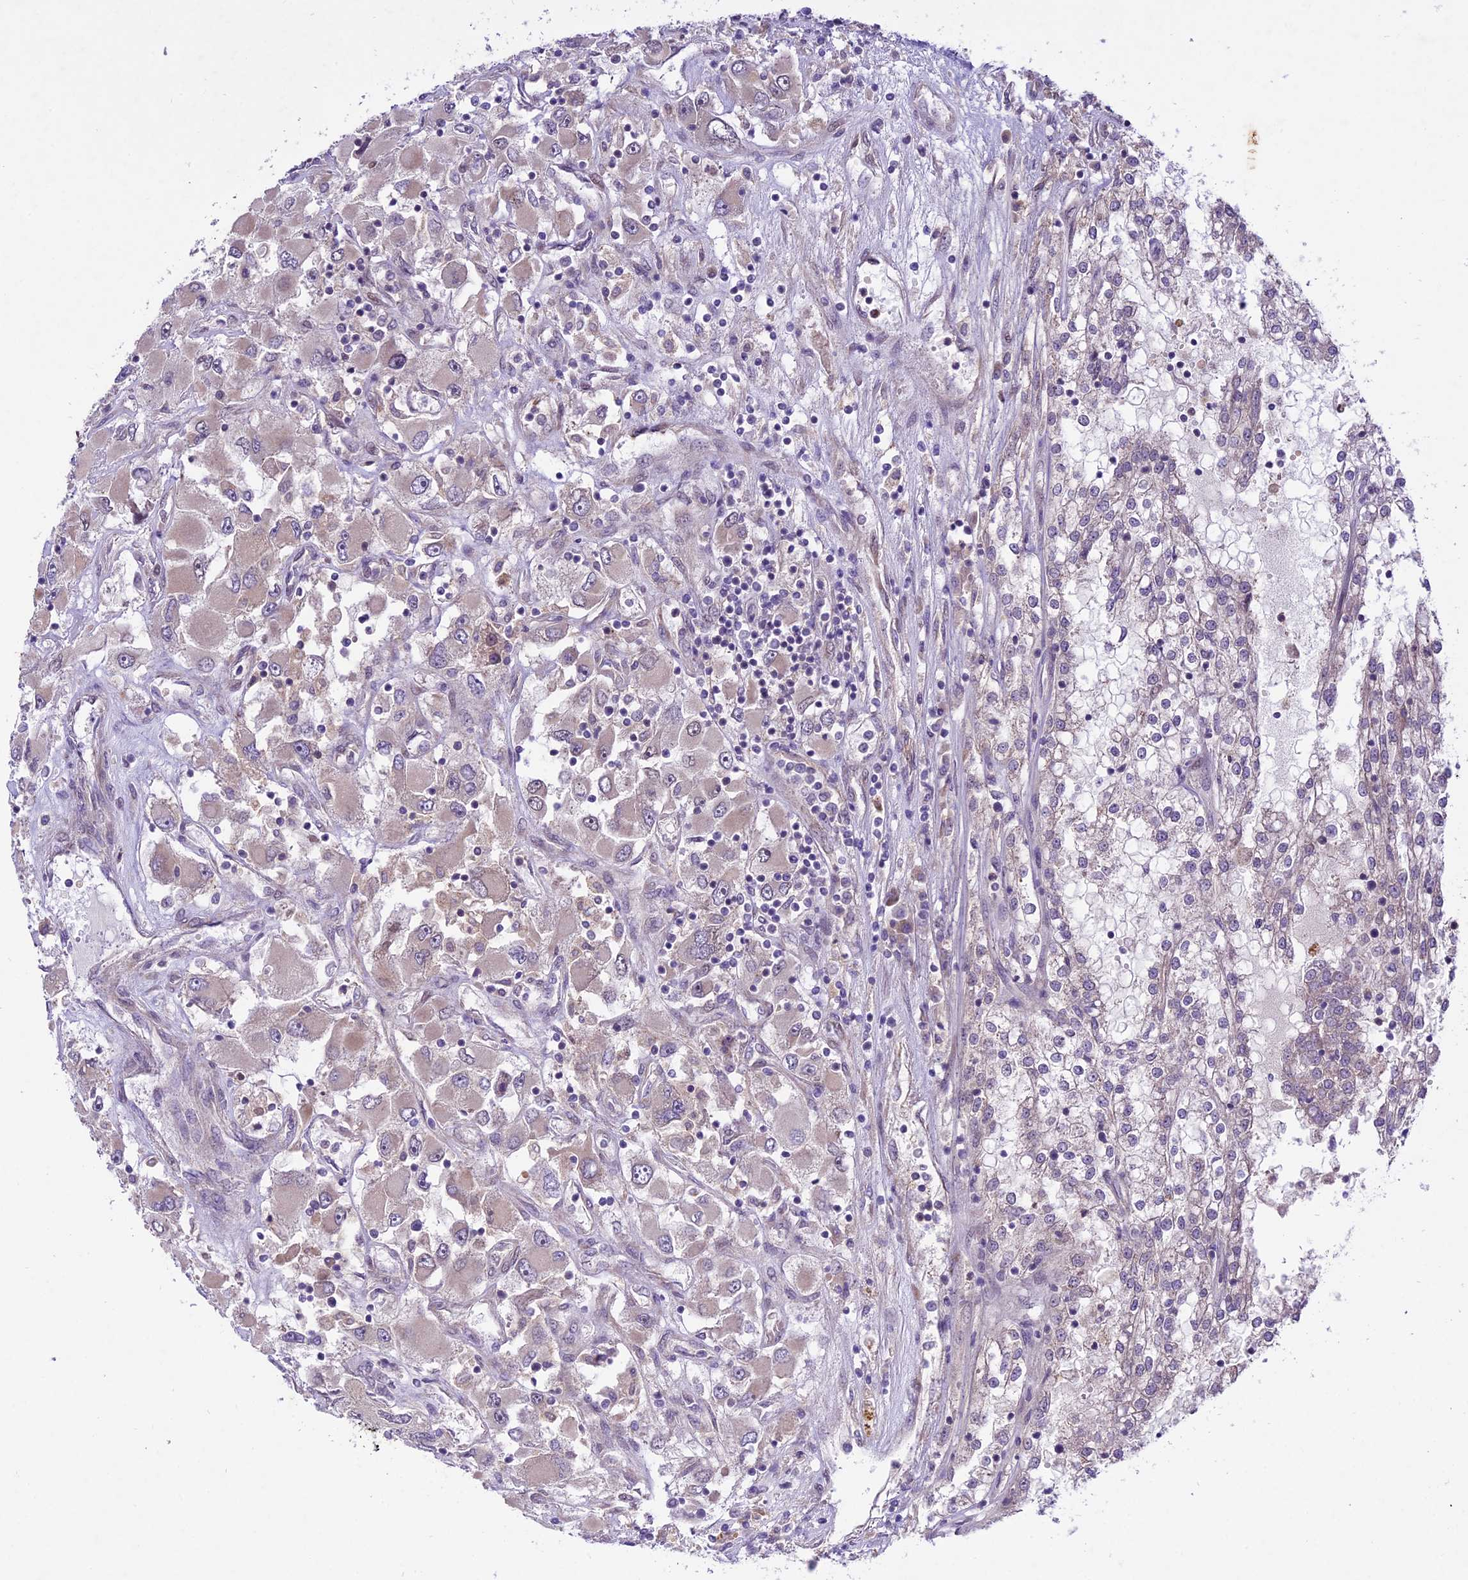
{"staining": {"intensity": "weak", "quantity": "<25%", "location": "cytoplasmic/membranous"}, "tissue": "renal cancer", "cell_type": "Tumor cells", "image_type": "cancer", "snomed": [{"axis": "morphology", "description": "Adenocarcinoma, NOS"}, {"axis": "topography", "description": "Kidney"}], "caption": "IHC image of renal cancer (adenocarcinoma) stained for a protein (brown), which shows no staining in tumor cells. The staining was performed using DAB to visualize the protein expression in brown, while the nuclei were stained in blue with hematoxylin (Magnification: 20x).", "gene": "SPRED1", "patient": {"sex": "female", "age": 52}}